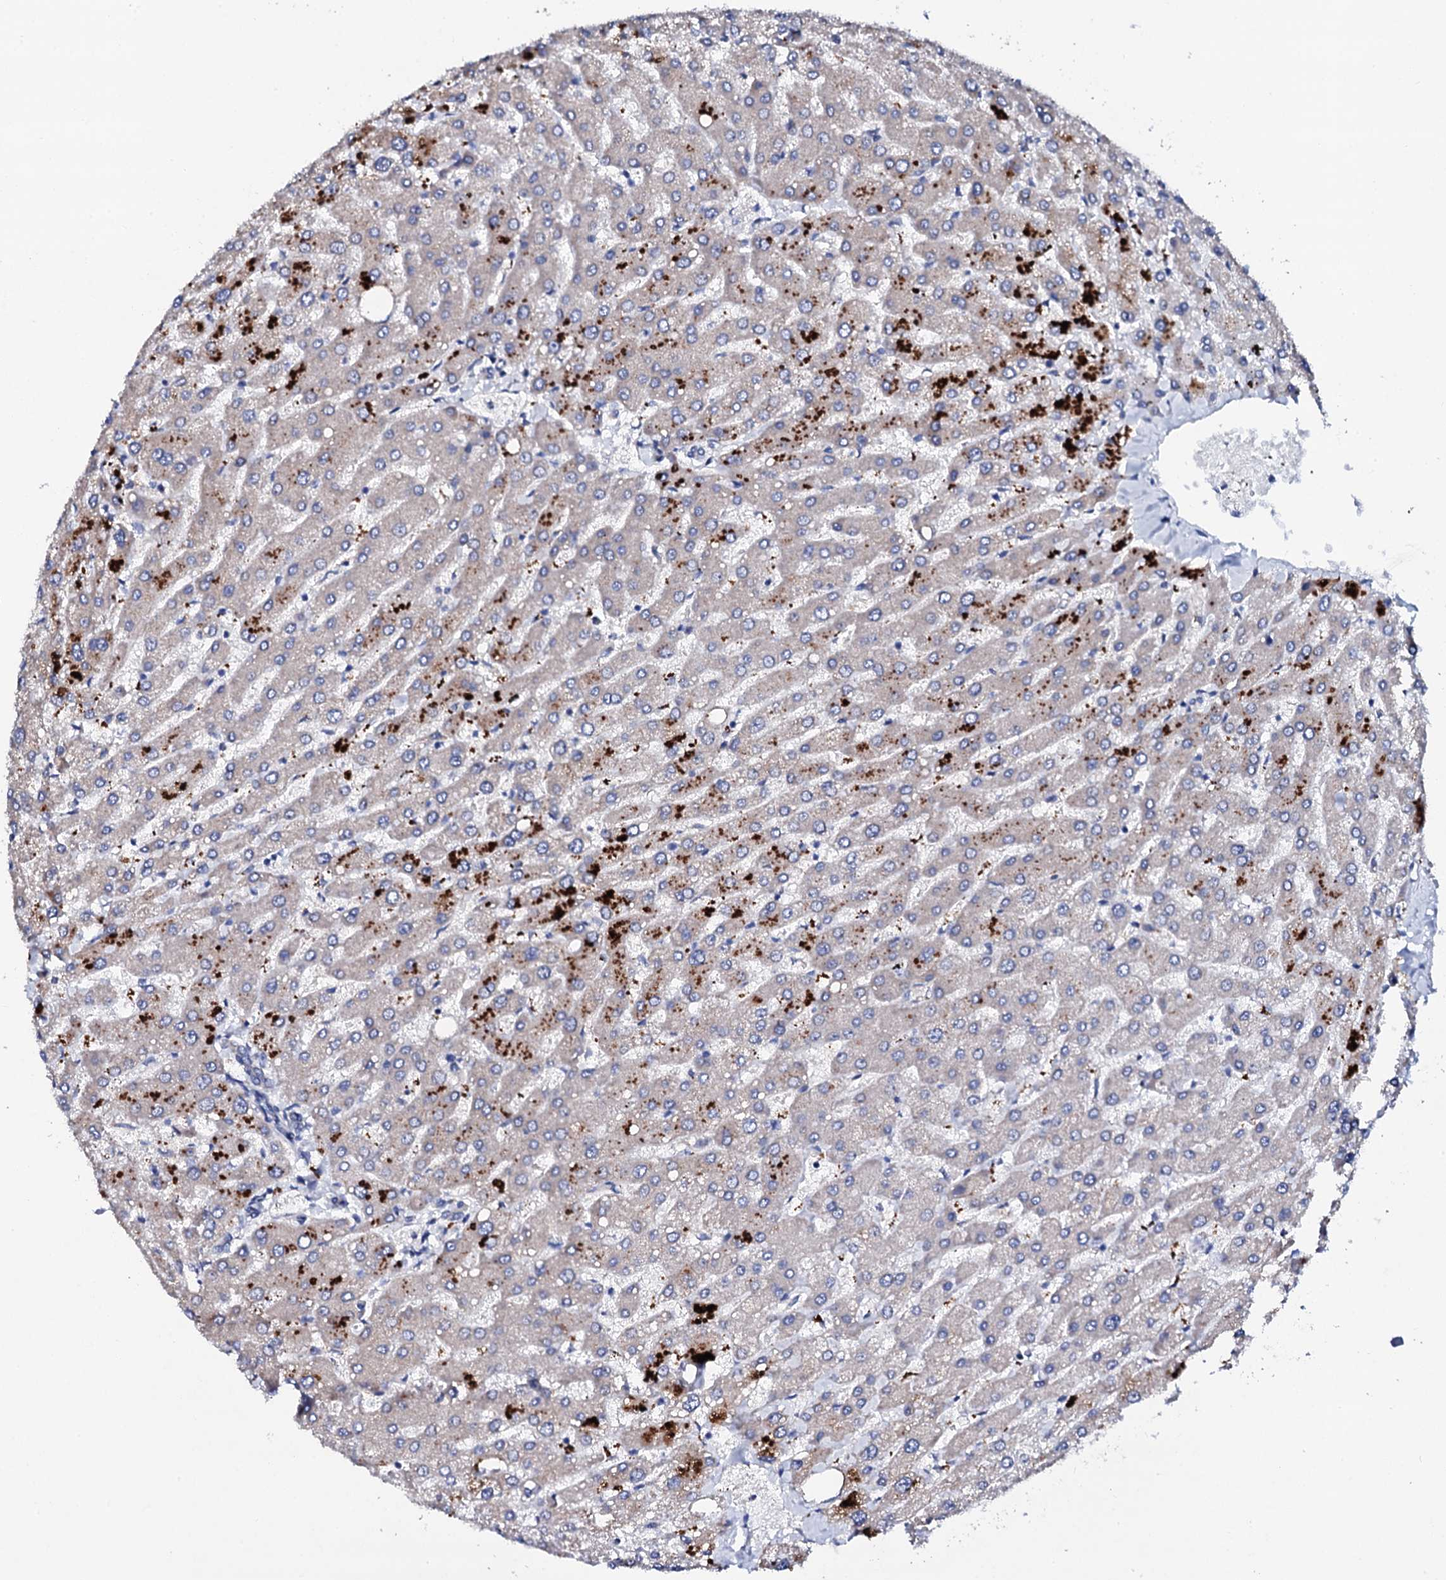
{"staining": {"intensity": "negative", "quantity": "none", "location": "none"}, "tissue": "liver", "cell_type": "Cholangiocytes", "image_type": "normal", "snomed": [{"axis": "morphology", "description": "Normal tissue, NOS"}, {"axis": "topography", "description": "Liver"}], "caption": "Immunohistochemistry image of unremarkable liver: liver stained with DAB (3,3'-diaminobenzidine) shows no significant protein positivity in cholangiocytes.", "gene": "KLHL32", "patient": {"sex": "male", "age": 55}}